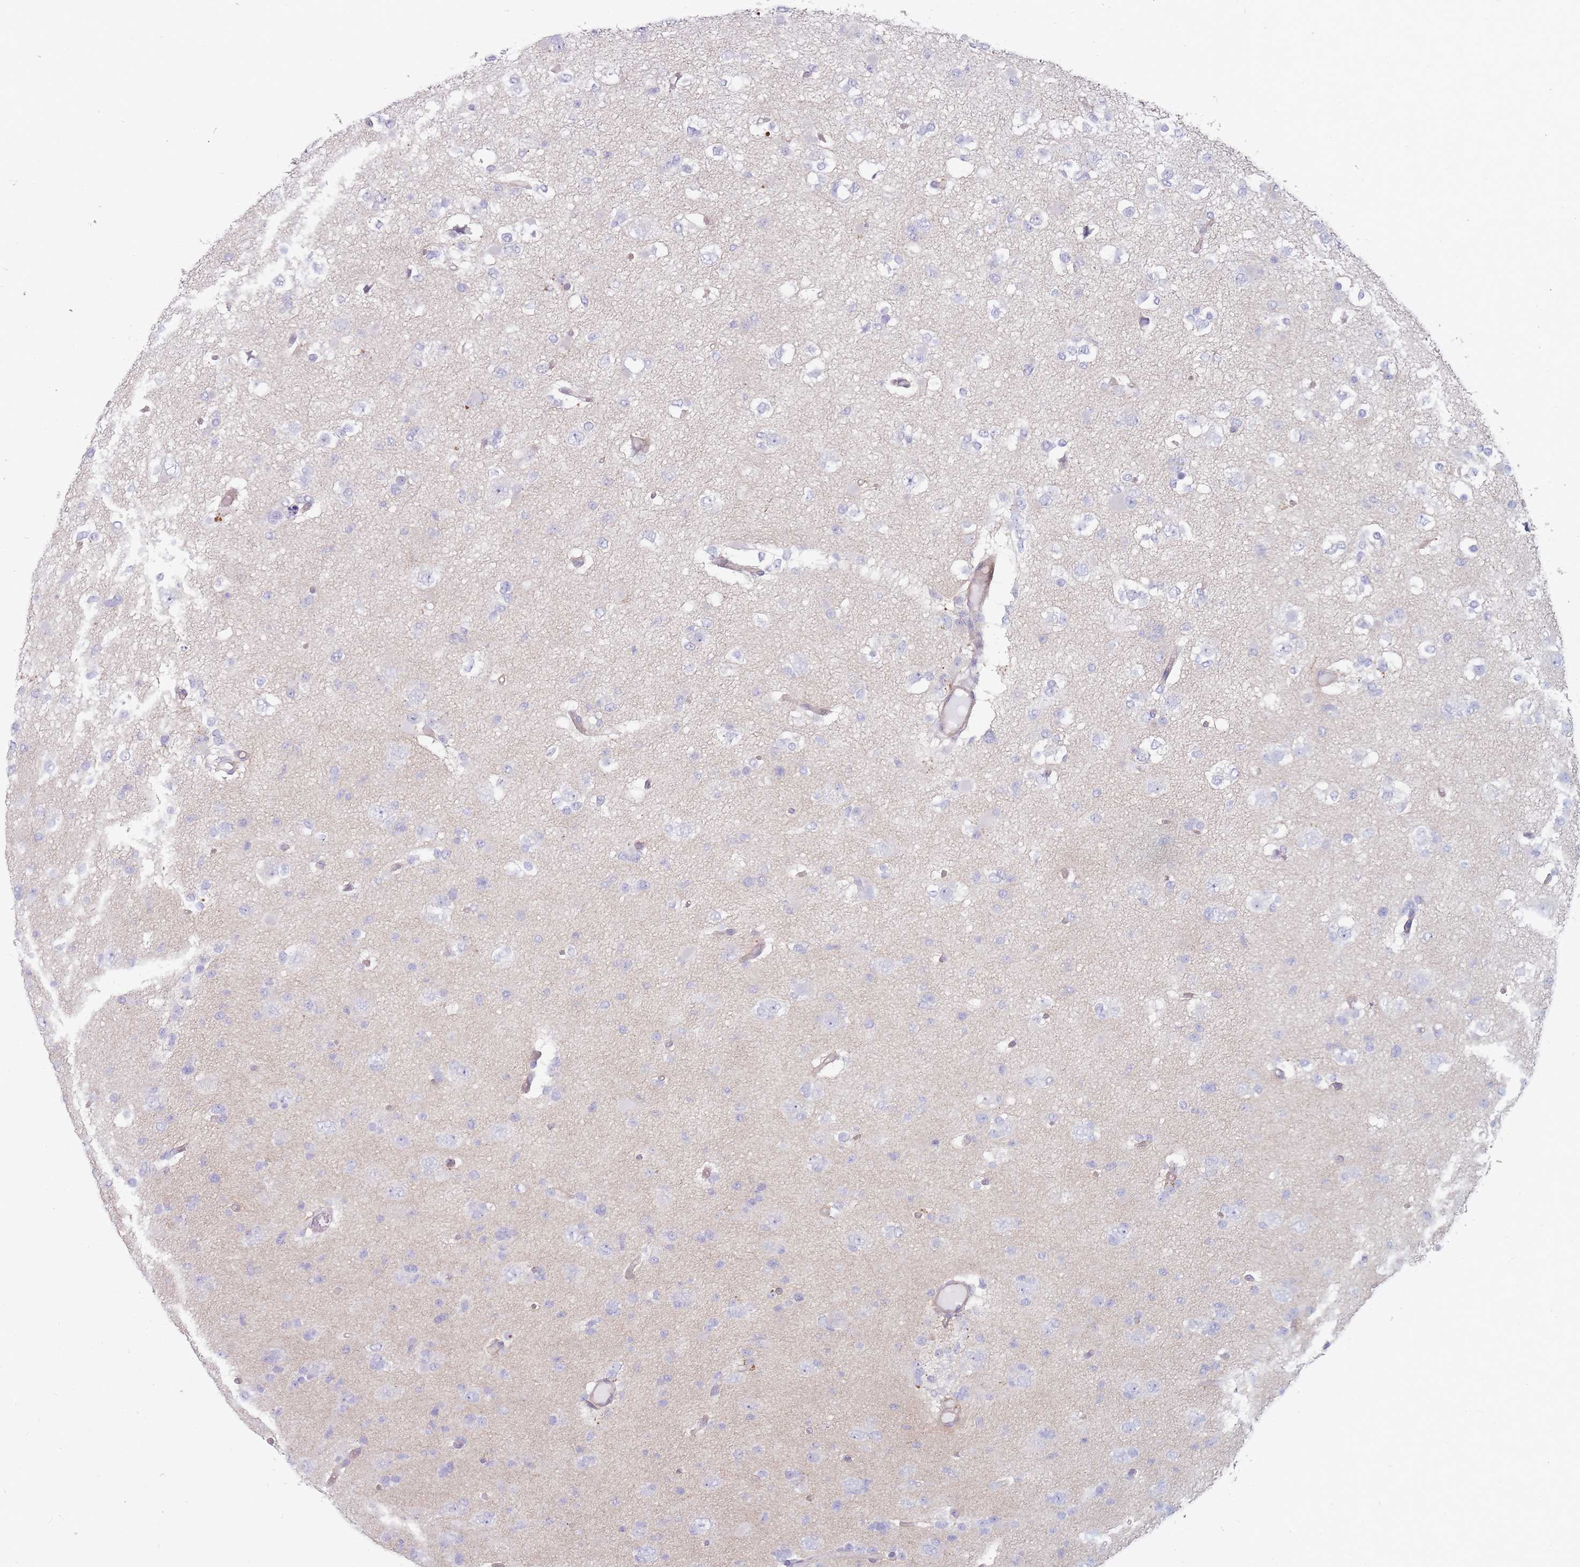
{"staining": {"intensity": "negative", "quantity": "none", "location": "none"}, "tissue": "glioma", "cell_type": "Tumor cells", "image_type": "cancer", "snomed": [{"axis": "morphology", "description": "Glioma, malignant, Low grade"}, {"axis": "topography", "description": "Brain"}], "caption": "Tumor cells show no significant protein staining in glioma. (DAB immunohistochemistry (IHC), high magnification).", "gene": "PLPP1", "patient": {"sex": "female", "age": 22}}